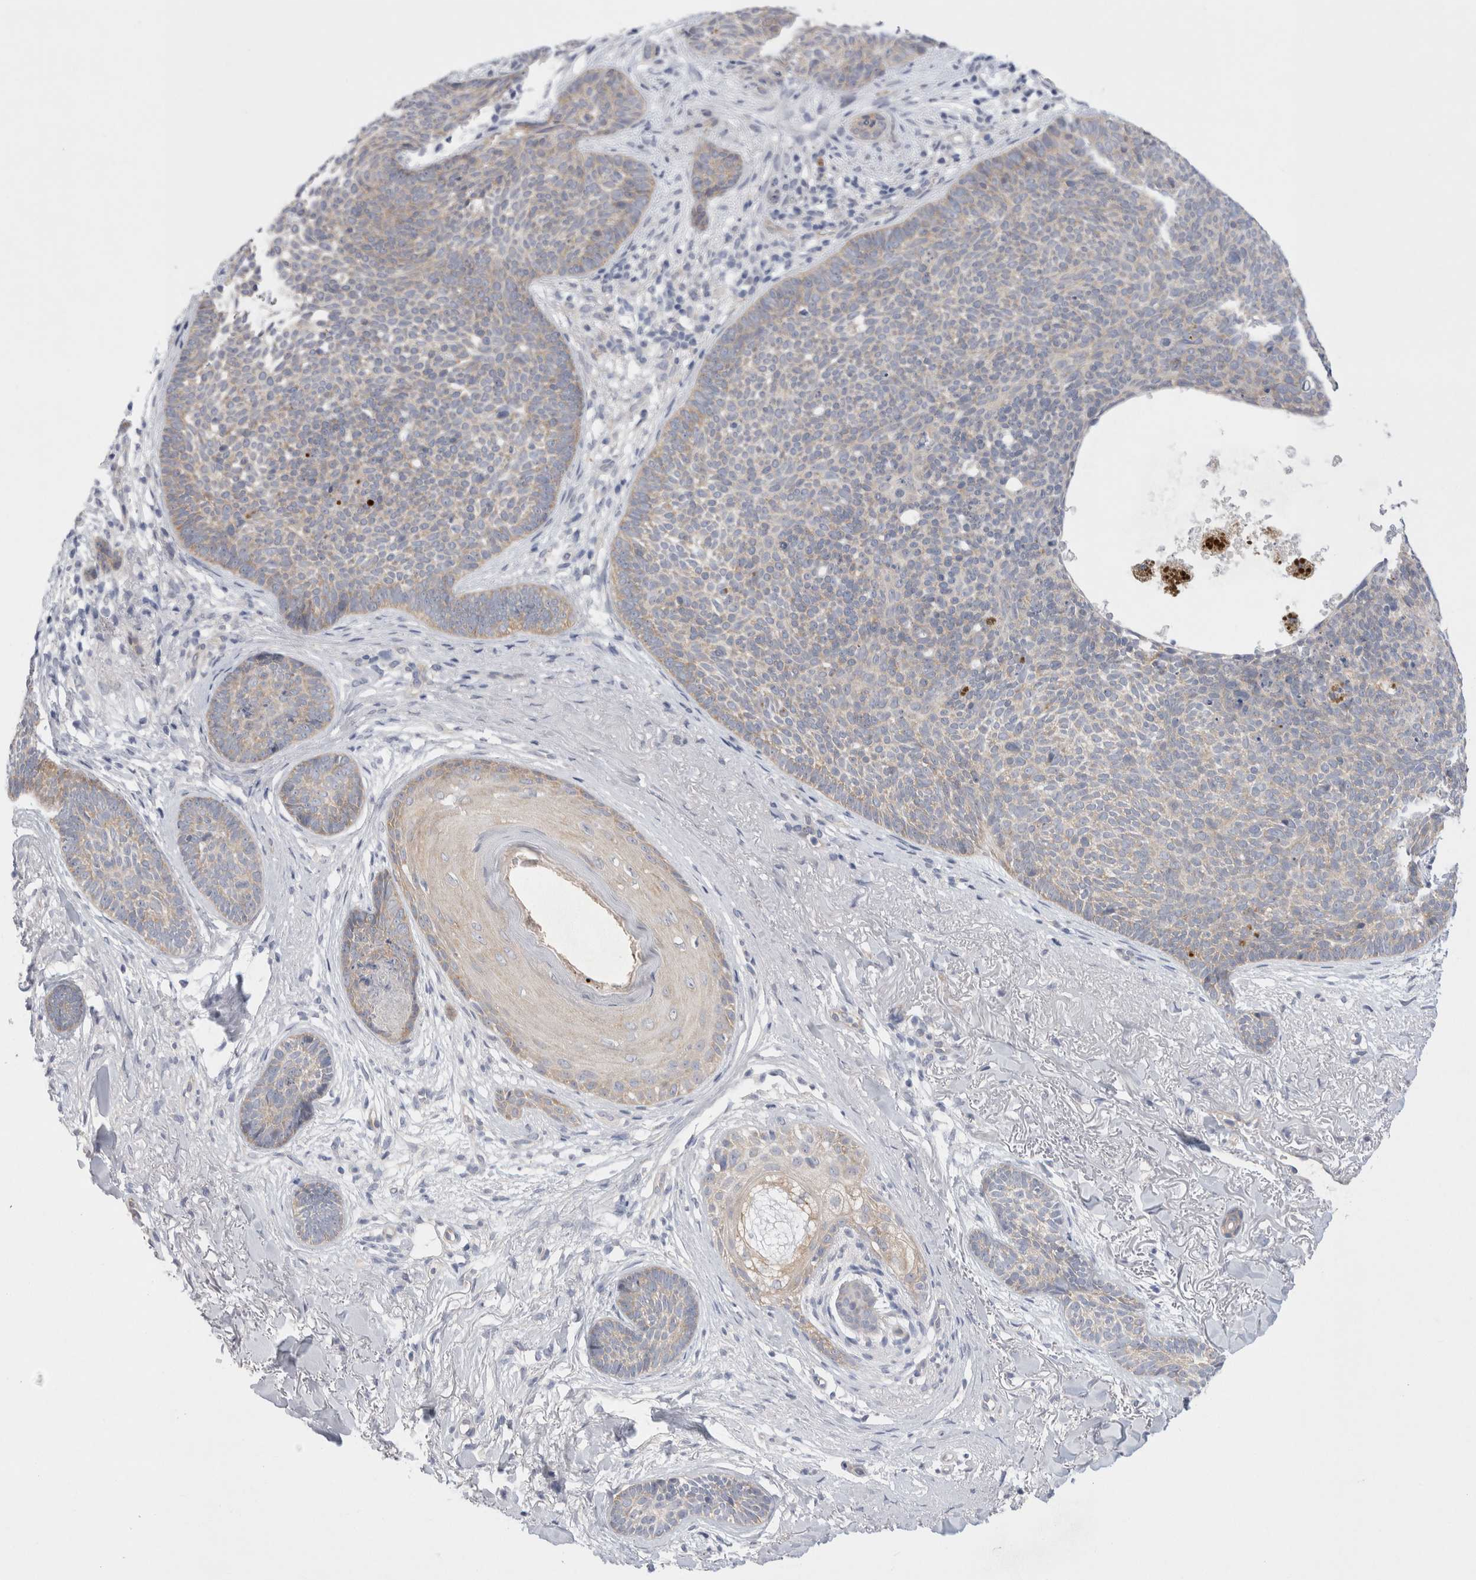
{"staining": {"intensity": "weak", "quantity": "<25%", "location": "cytoplasmic/membranous"}, "tissue": "skin cancer", "cell_type": "Tumor cells", "image_type": "cancer", "snomed": [{"axis": "morphology", "description": "Basal cell carcinoma"}, {"axis": "topography", "description": "Skin"}], "caption": "A photomicrograph of human skin basal cell carcinoma is negative for staining in tumor cells.", "gene": "WIPF2", "patient": {"sex": "female", "age": 70}}